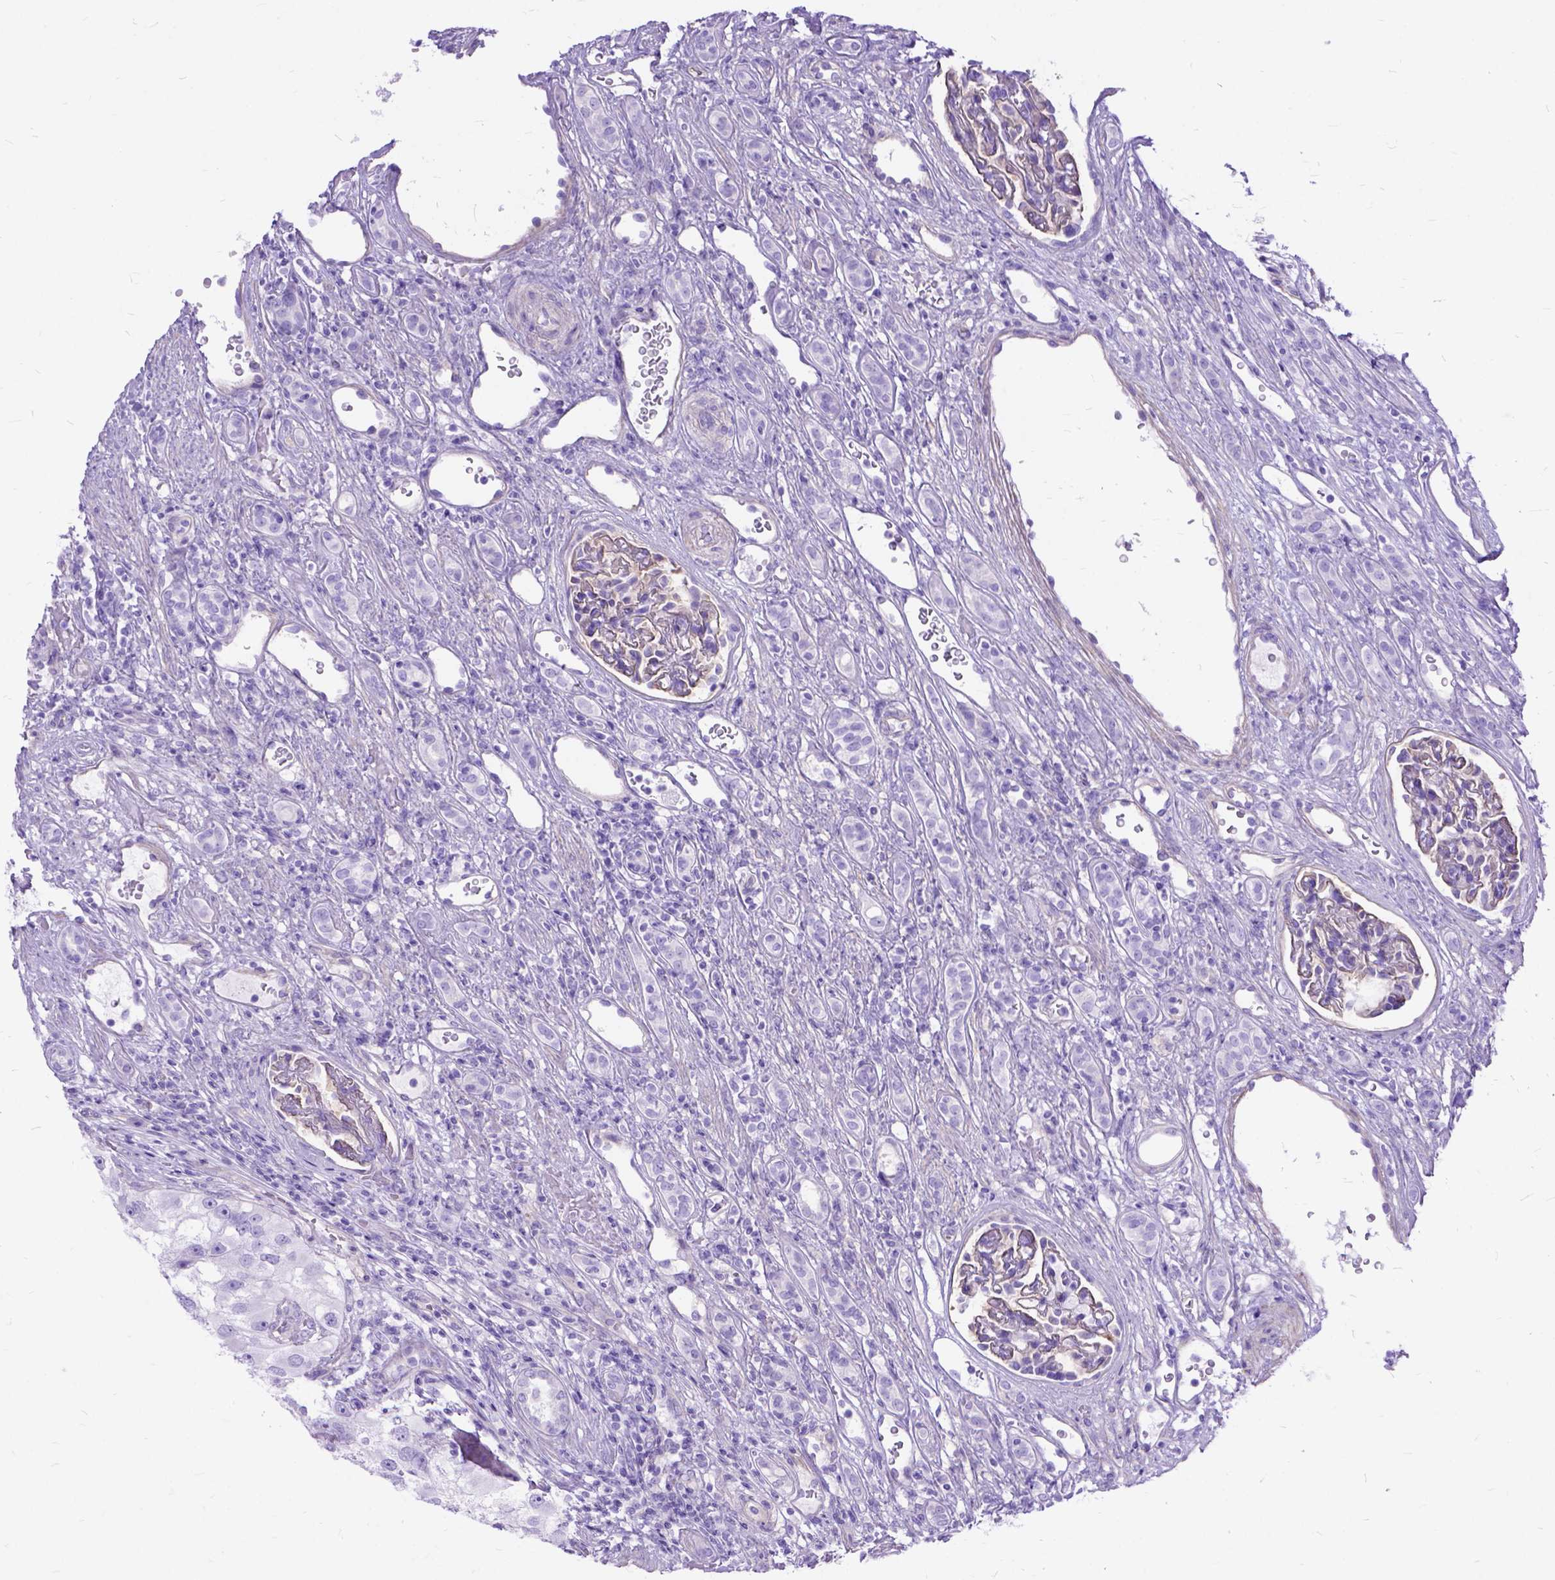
{"staining": {"intensity": "negative", "quantity": "none", "location": "none"}, "tissue": "renal cancer", "cell_type": "Tumor cells", "image_type": "cancer", "snomed": [{"axis": "morphology", "description": "Adenocarcinoma, NOS"}, {"axis": "topography", "description": "Kidney"}], "caption": "Tumor cells show no significant protein staining in adenocarcinoma (renal). The staining was performed using DAB to visualize the protein expression in brown, while the nuclei were stained in blue with hematoxylin (Magnification: 20x).", "gene": "ARL9", "patient": {"sex": "male", "age": 63}}